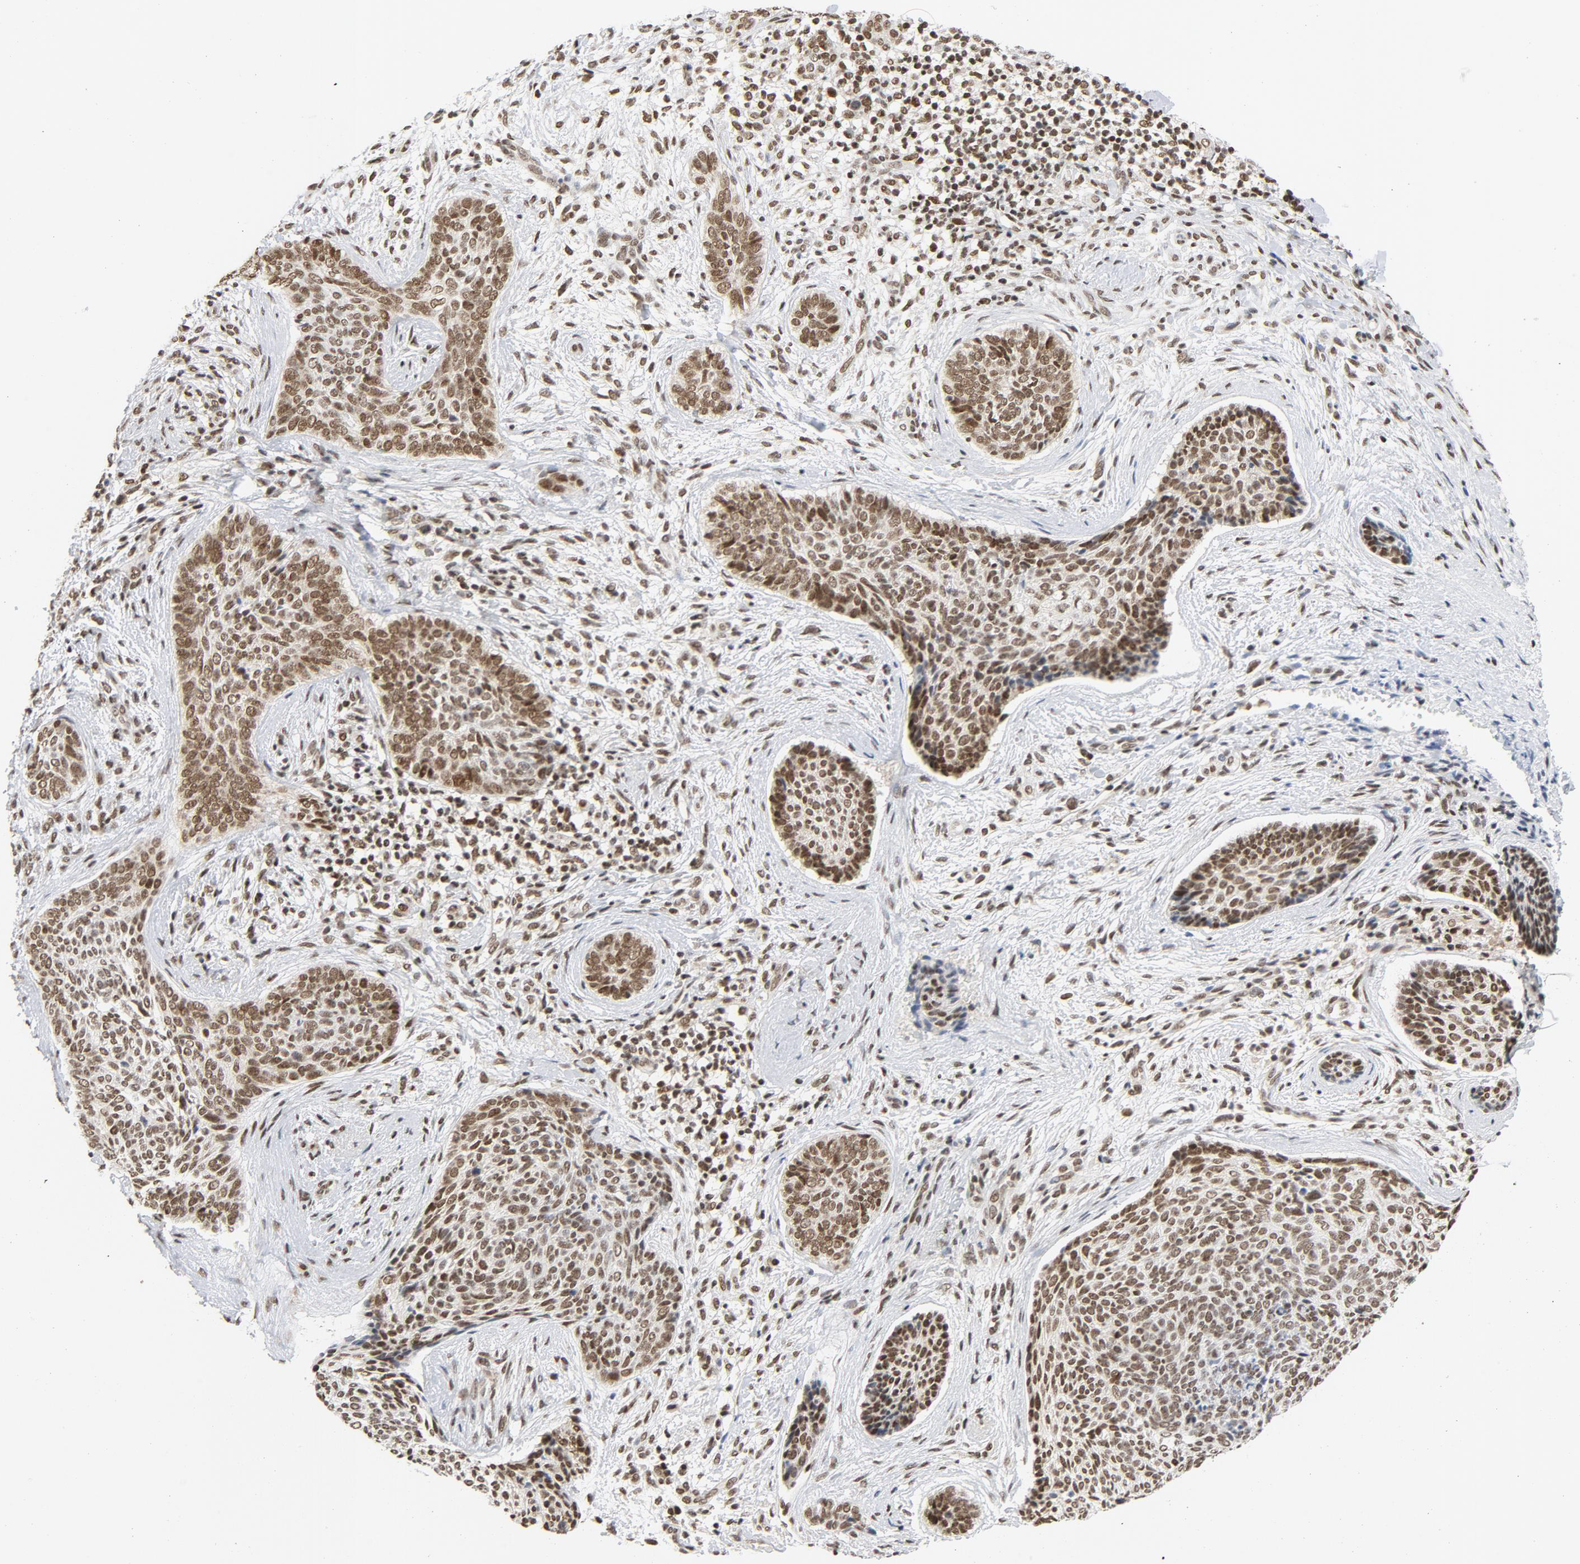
{"staining": {"intensity": "strong", "quantity": ">75%", "location": "nuclear"}, "tissue": "skin cancer", "cell_type": "Tumor cells", "image_type": "cancer", "snomed": [{"axis": "morphology", "description": "Normal tissue, NOS"}, {"axis": "morphology", "description": "Basal cell carcinoma"}, {"axis": "topography", "description": "Skin"}], "caption": "Immunohistochemistry (IHC) image of neoplastic tissue: human skin cancer (basal cell carcinoma) stained using immunohistochemistry (IHC) demonstrates high levels of strong protein expression localized specifically in the nuclear of tumor cells, appearing as a nuclear brown color.", "gene": "ERCC1", "patient": {"sex": "female", "age": 57}}